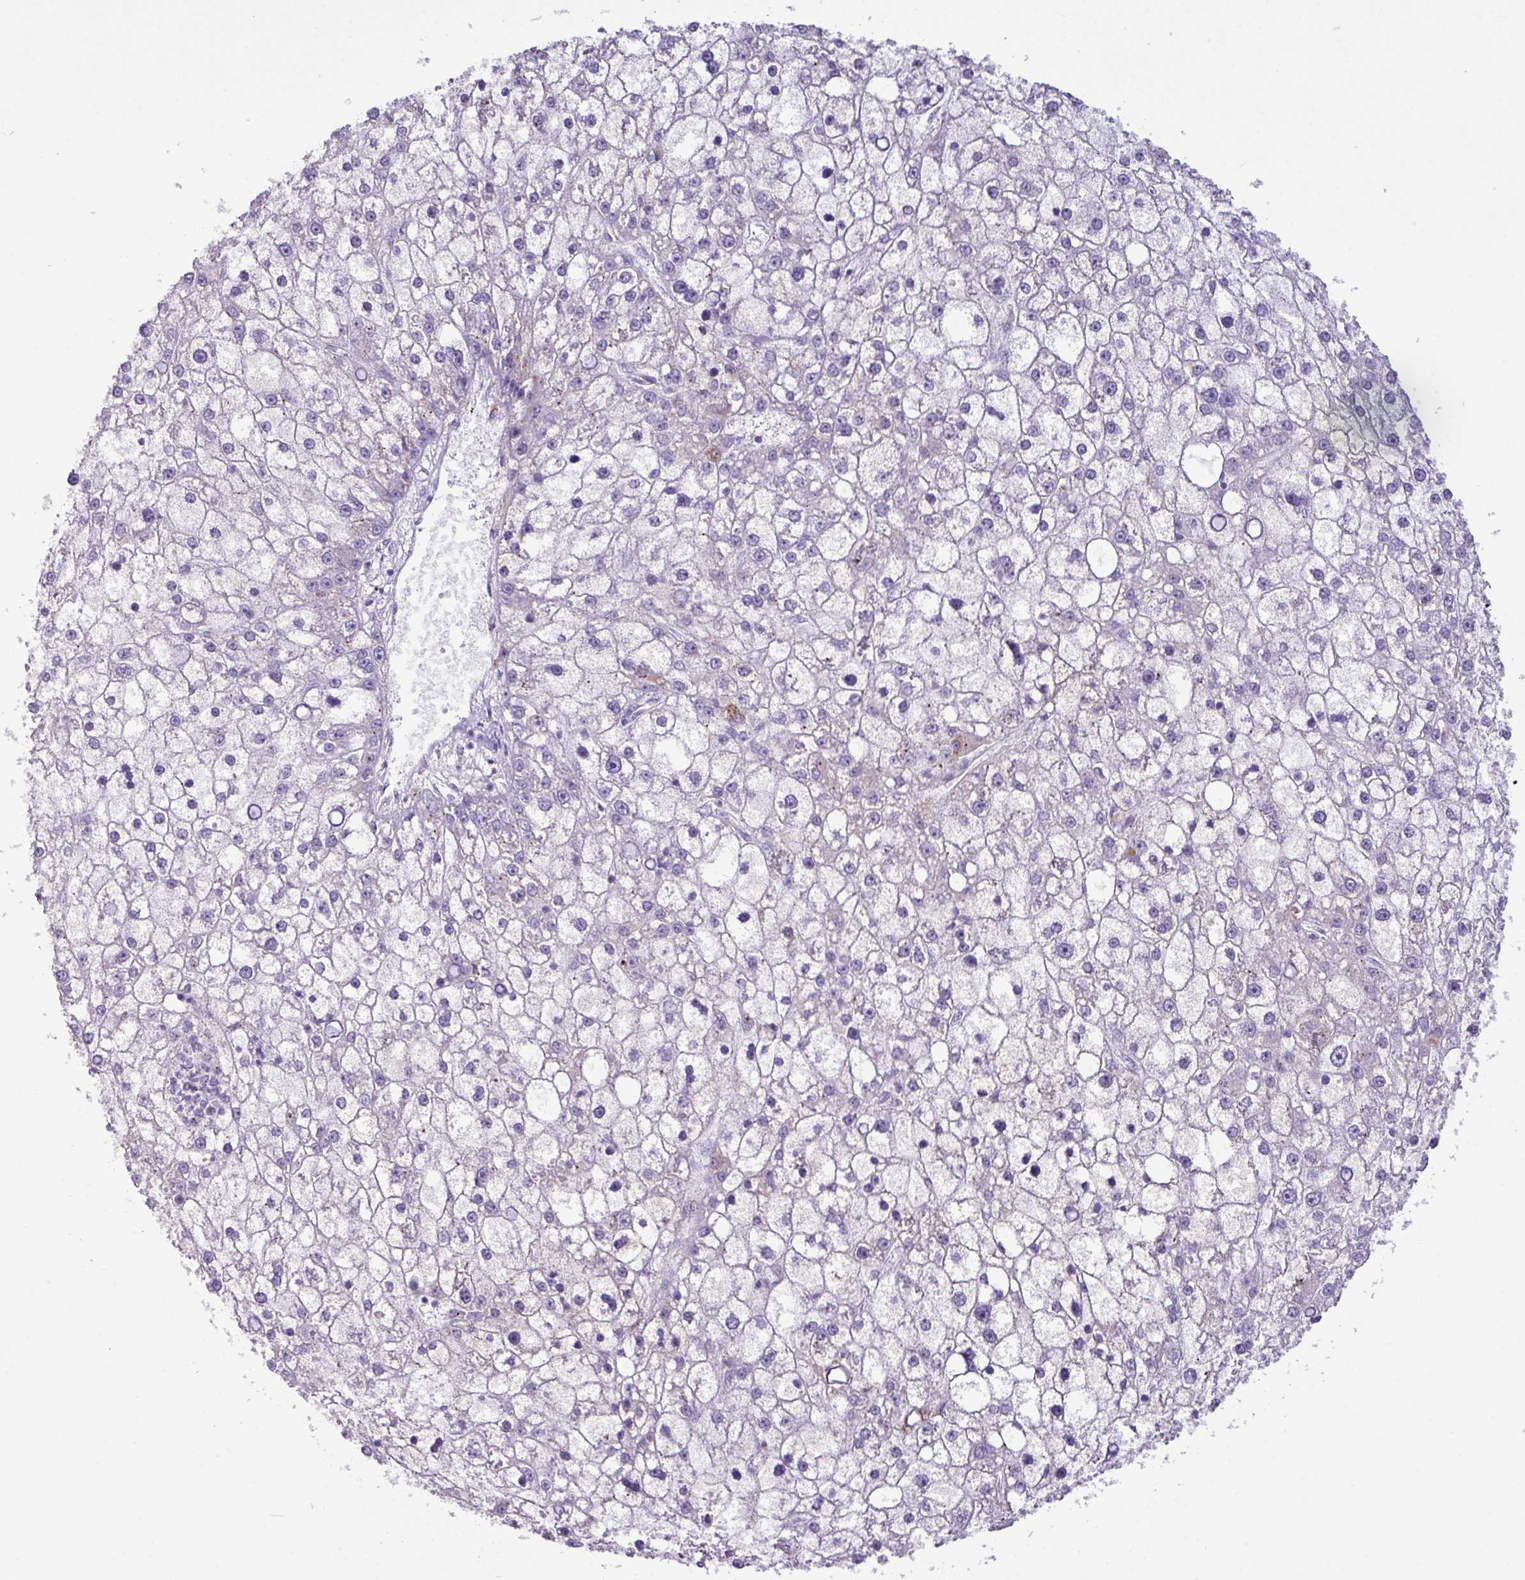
{"staining": {"intensity": "negative", "quantity": "none", "location": "none"}, "tissue": "liver cancer", "cell_type": "Tumor cells", "image_type": "cancer", "snomed": [{"axis": "morphology", "description": "Carcinoma, Hepatocellular, NOS"}, {"axis": "topography", "description": "Liver"}], "caption": "Liver cancer (hepatocellular carcinoma) stained for a protein using immunohistochemistry (IHC) exhibits no expression tumor cells.", "gene": "RGS21", "patient": {"sex": "male", "age": 67}}